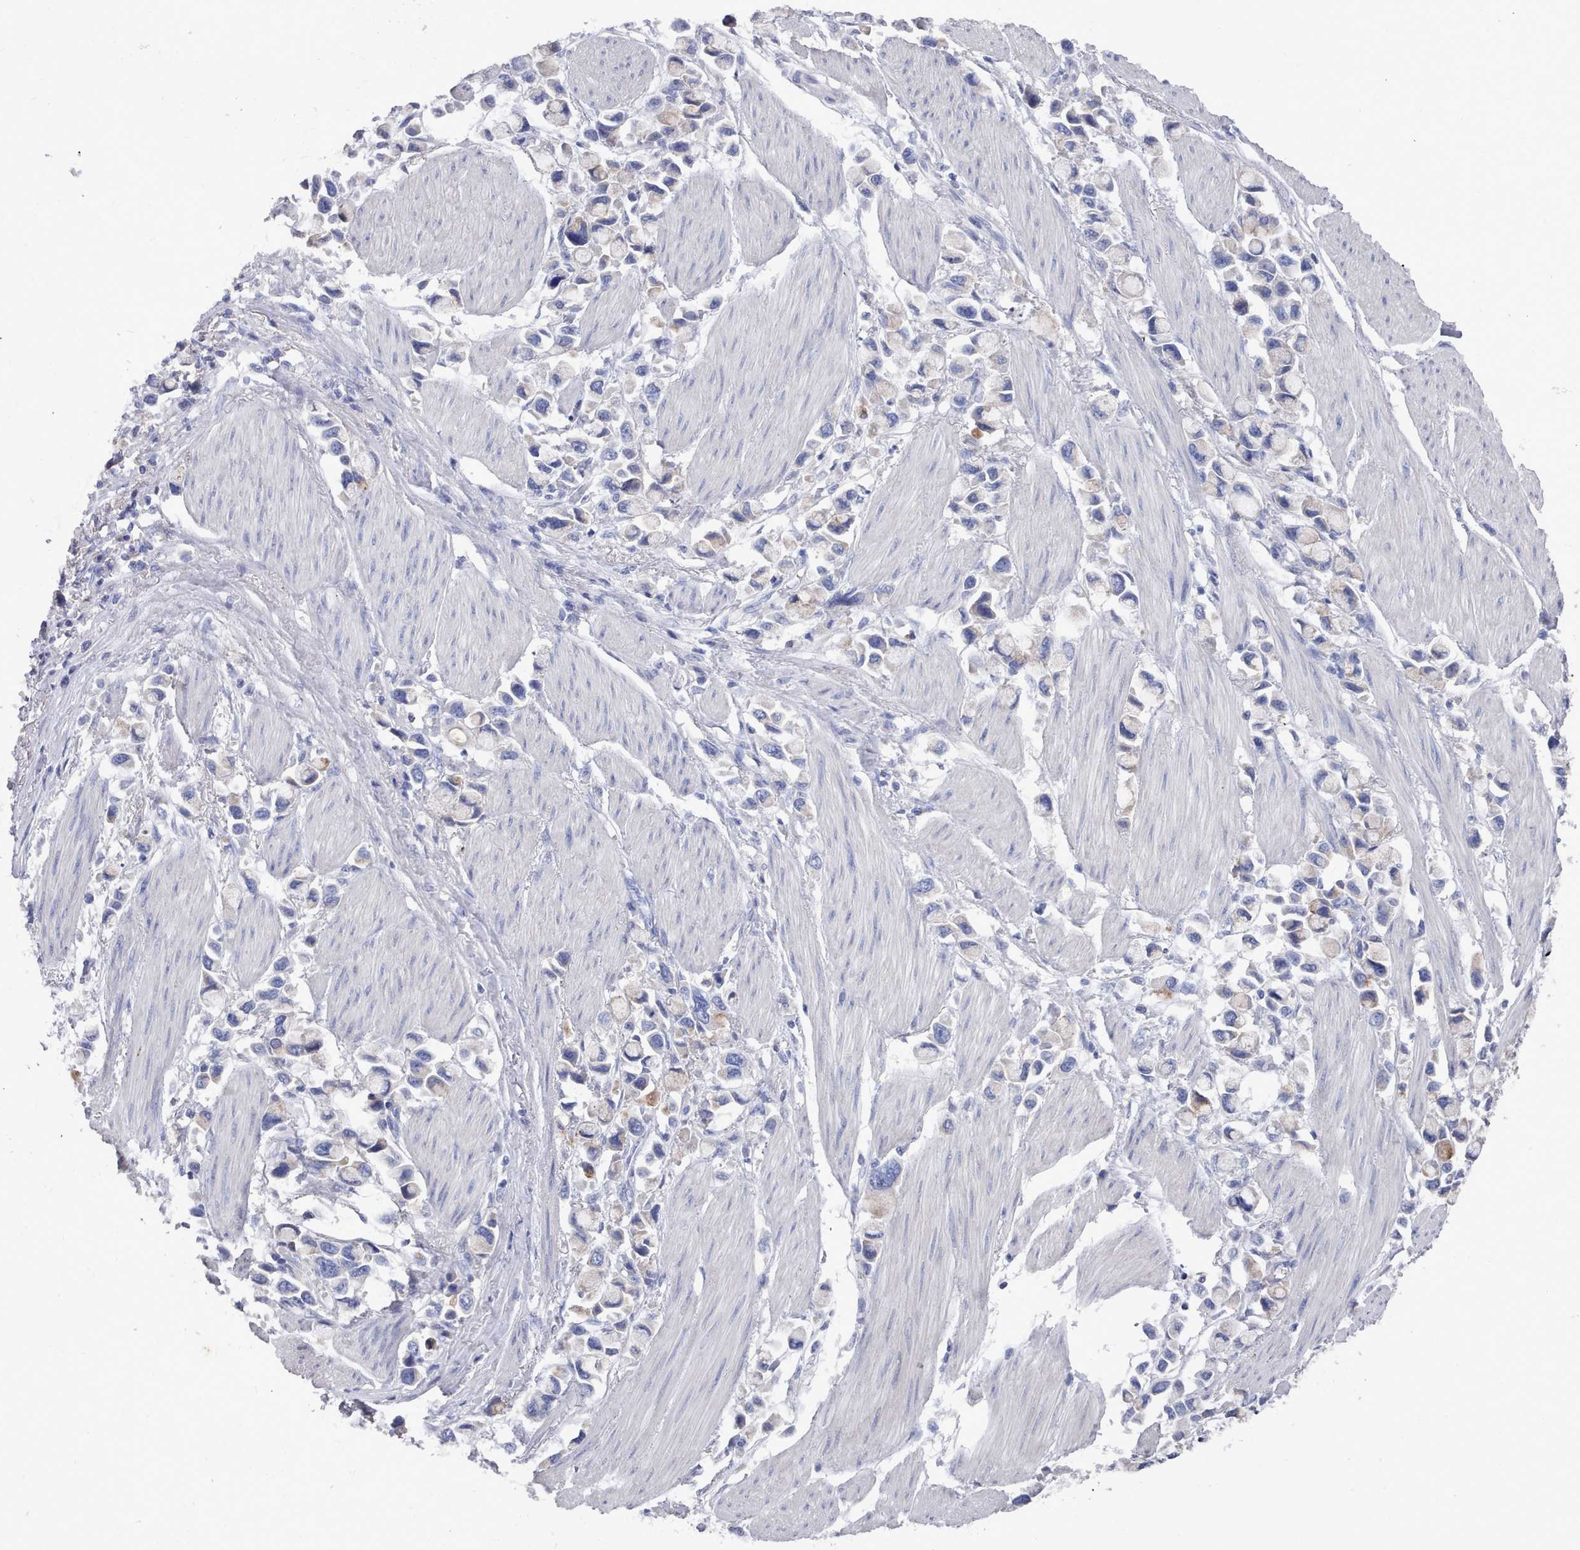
{"staining": {"intensity": "moderate", "quantity": "<25%", "location": "cytoplasmic/membranous"}, "tissue": "stomach cancer", "cell_type": "Tumor cells", "image_type": "cancer", "snomed": [{"axis": "morphology", "description": "Adenocarcinoma, NOS"}, {"axis": "topography", "description": "Stomach"}], "caption": "Moderate cytoplasmic/membranous staining for a protein is appreciated in about <25% of tumor cells of stomach adenocarcinoma using immunohistochemistry.", "gene": "ACAD11", "patient": {"sex": "female", "age": 81}}